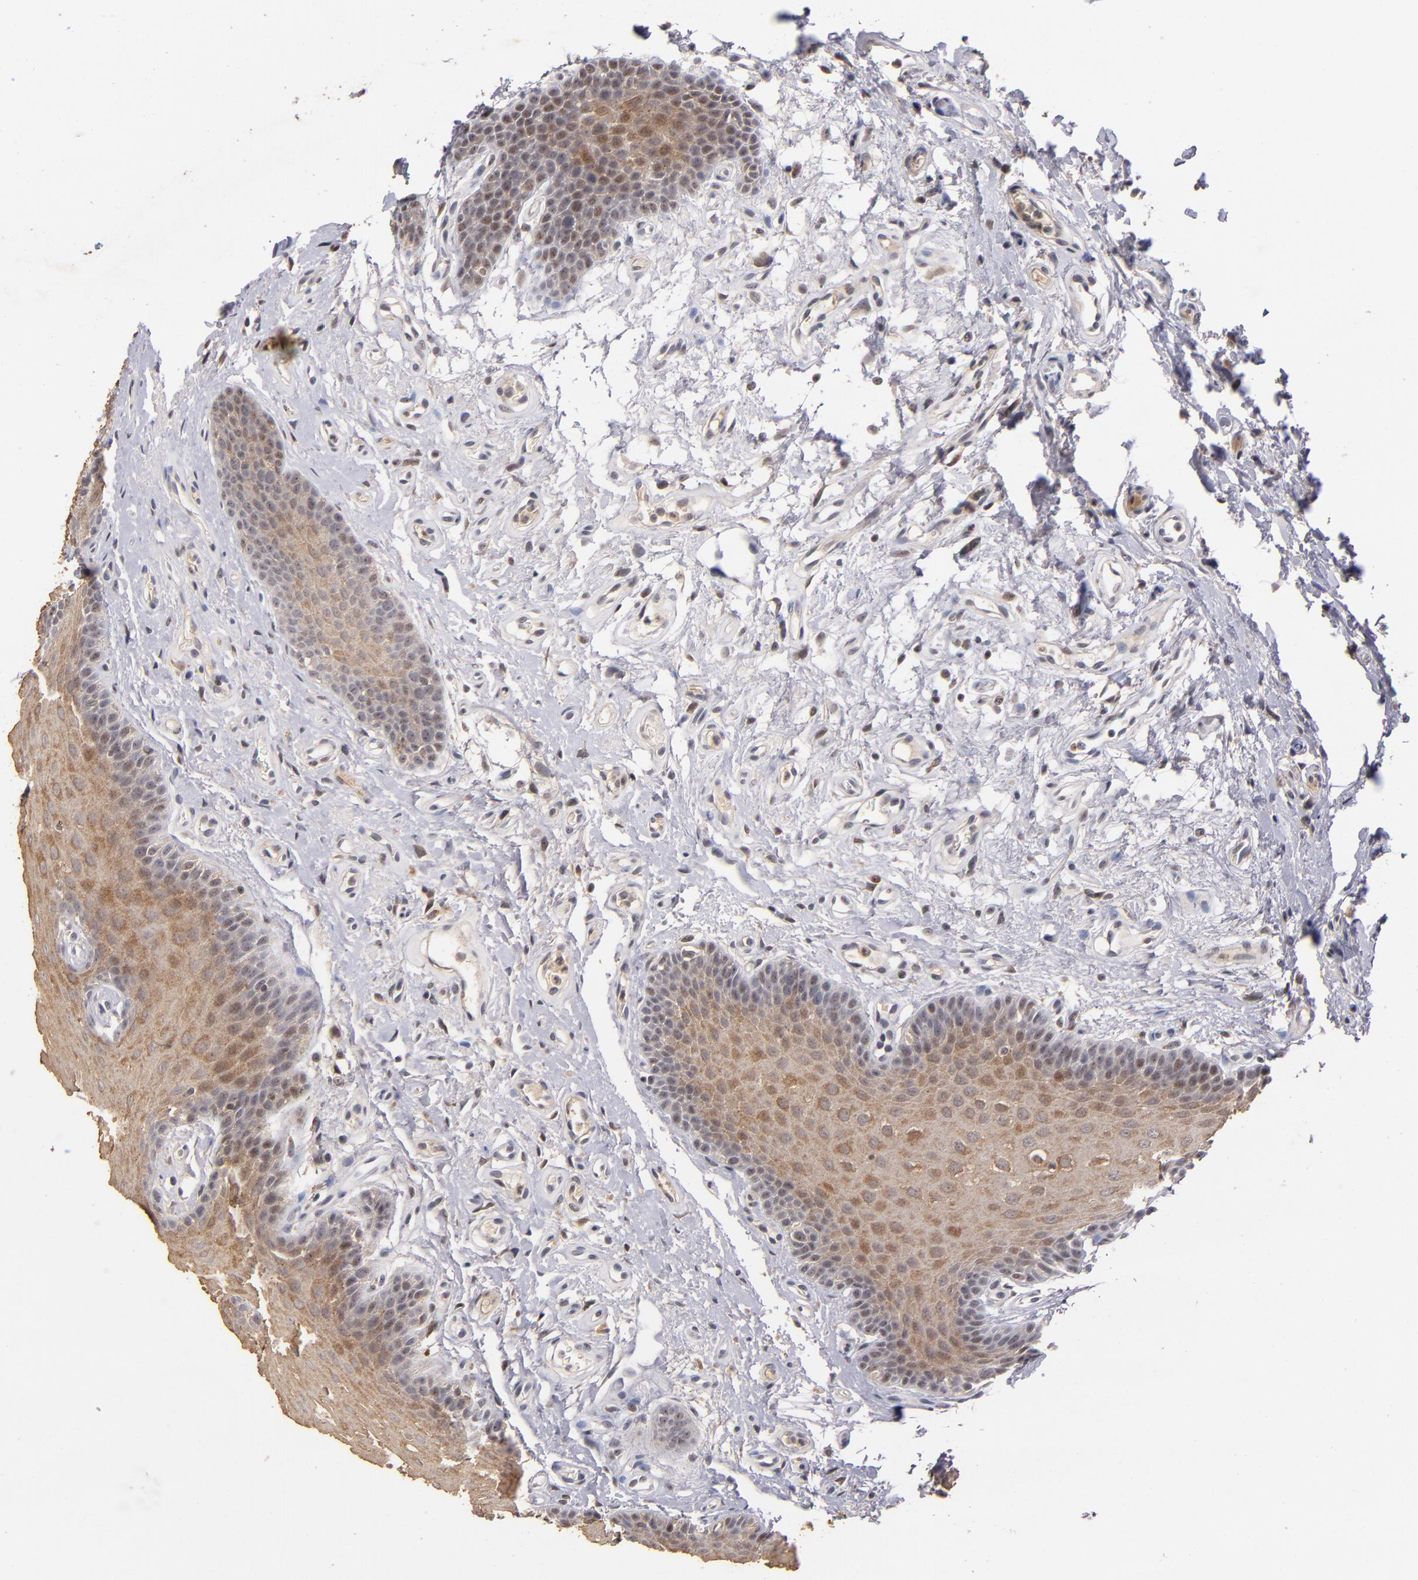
{"staining": {"intensity": "moderate", "quantity": ">75%", "location": "cytoplasmic/membranous,nuclear"}, "tissue": "oral mucosa", "cell_type": "Squamous epithelial cells", "image_type": "normal", "snomed": [{"axis": "morphology", "description": "Normal tissue, NOS"}, {"axis": "topography", "description": "Oral tissue"}], "caption": "Immunohistochemistry (DAB (3,3'-diaminobenzidine)) staining of normal human oral mucosa displays moderate cytoplasmic/membranous,nuclear protein positivity in about >75% of squamous epithelial cells.", "gene": "PCNX4", "patient": {"sex": "male", "age": 62}}